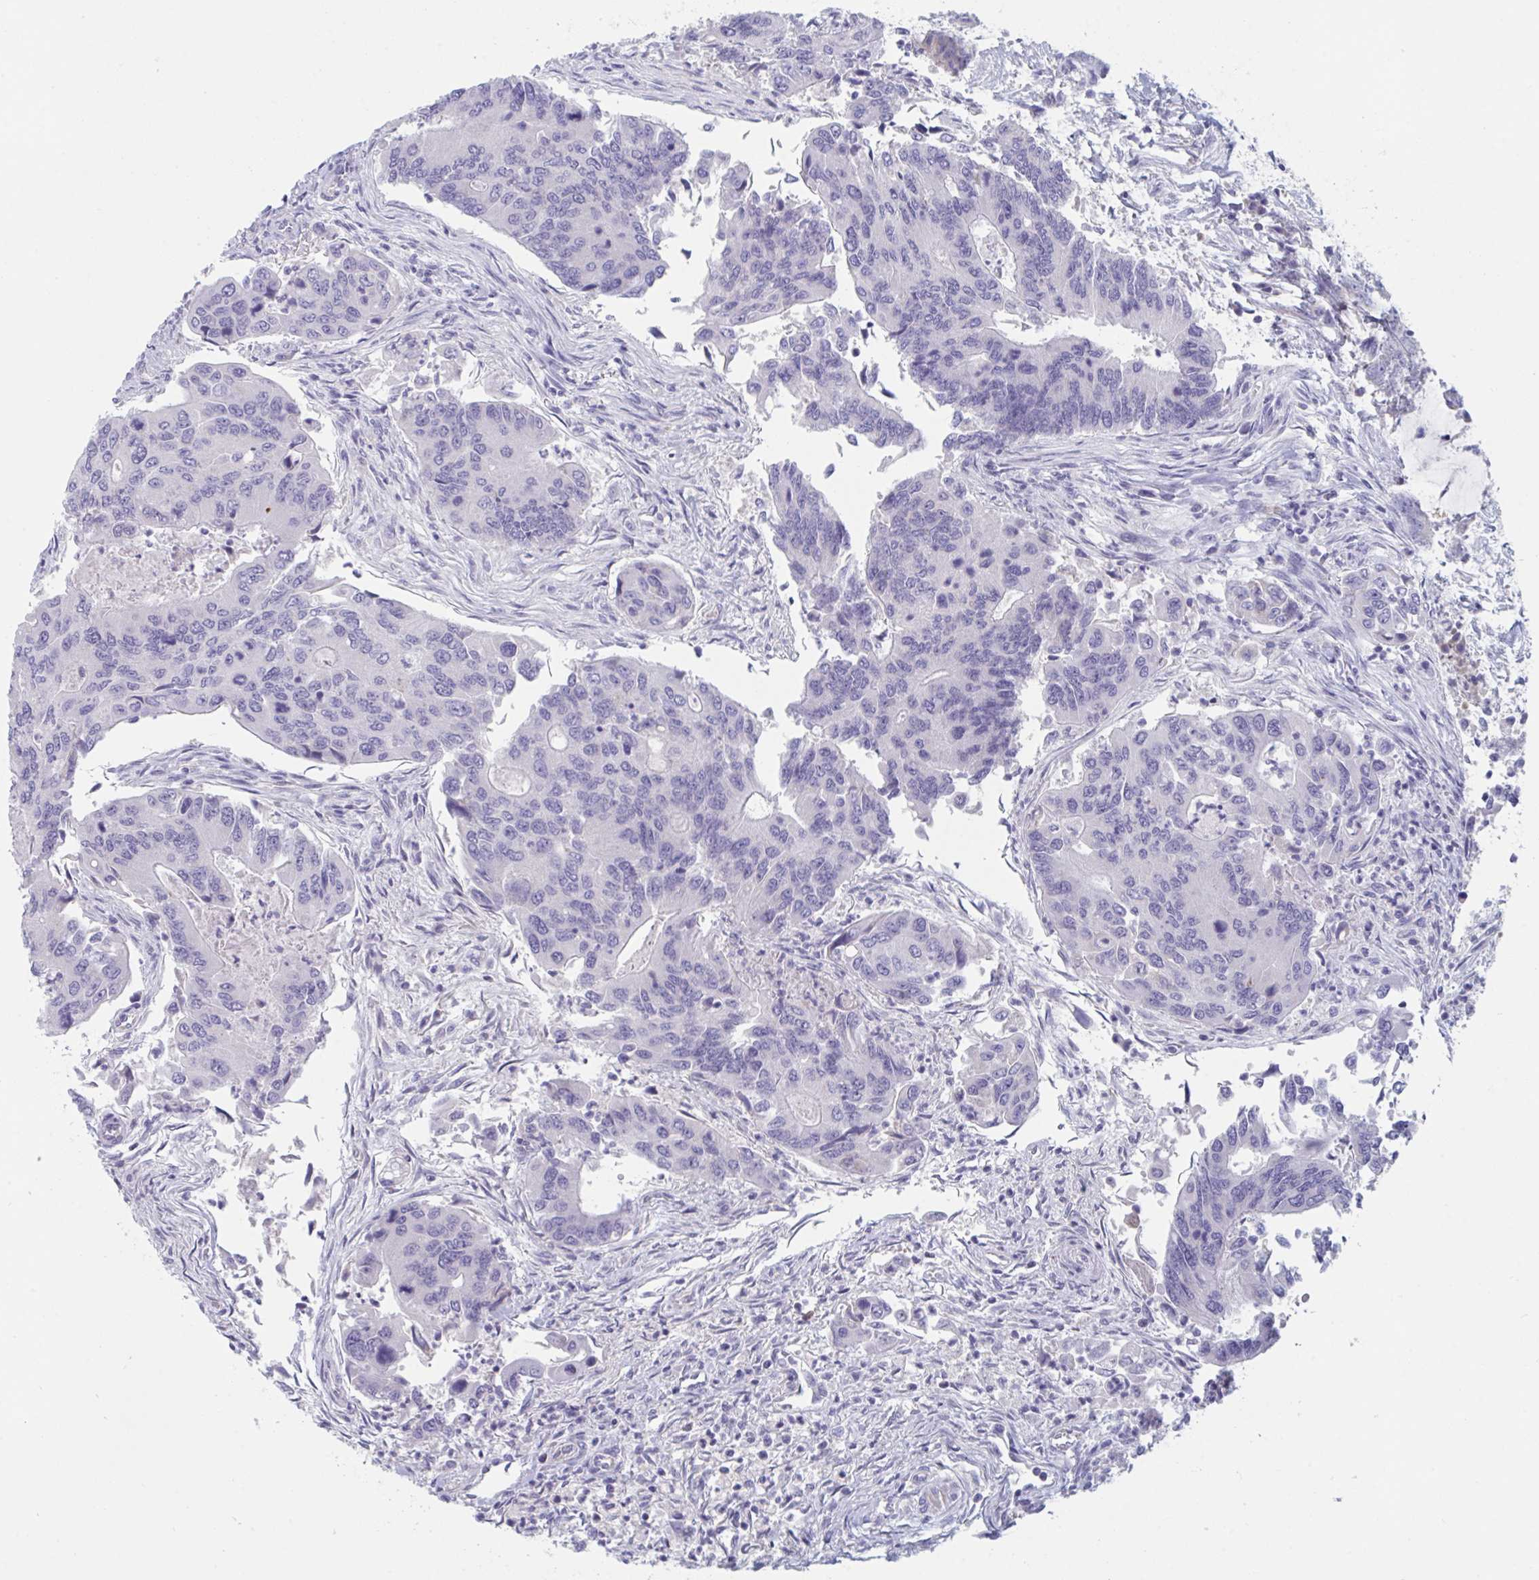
{"staining": {"intensity": "negative", "quantity": "none", "location": "none"}, "tissue": "colorectal cancer", "cell_type": "Tumor cells", "image_type": "cancer", "snomed": [{"axis": "morphology", "description": "Adenocarcinoma, NOS"}, {"axis": "topography", "description": "Colon"}], "caption": "This histopathology image is of colorectal cancer (adenocarcinoma) stained with immunohistochemistry (IHC) to label a protein in brown with the nuclei are counter-stained blue. There is no positivity in tumor cells. (Brightfield microscopy of DAB (3,3'-diaminobenzidine) immunohistochemistry at high magnification).", "gene": "NDUFC2", "patient": {"sex": "female", "age": 67}}